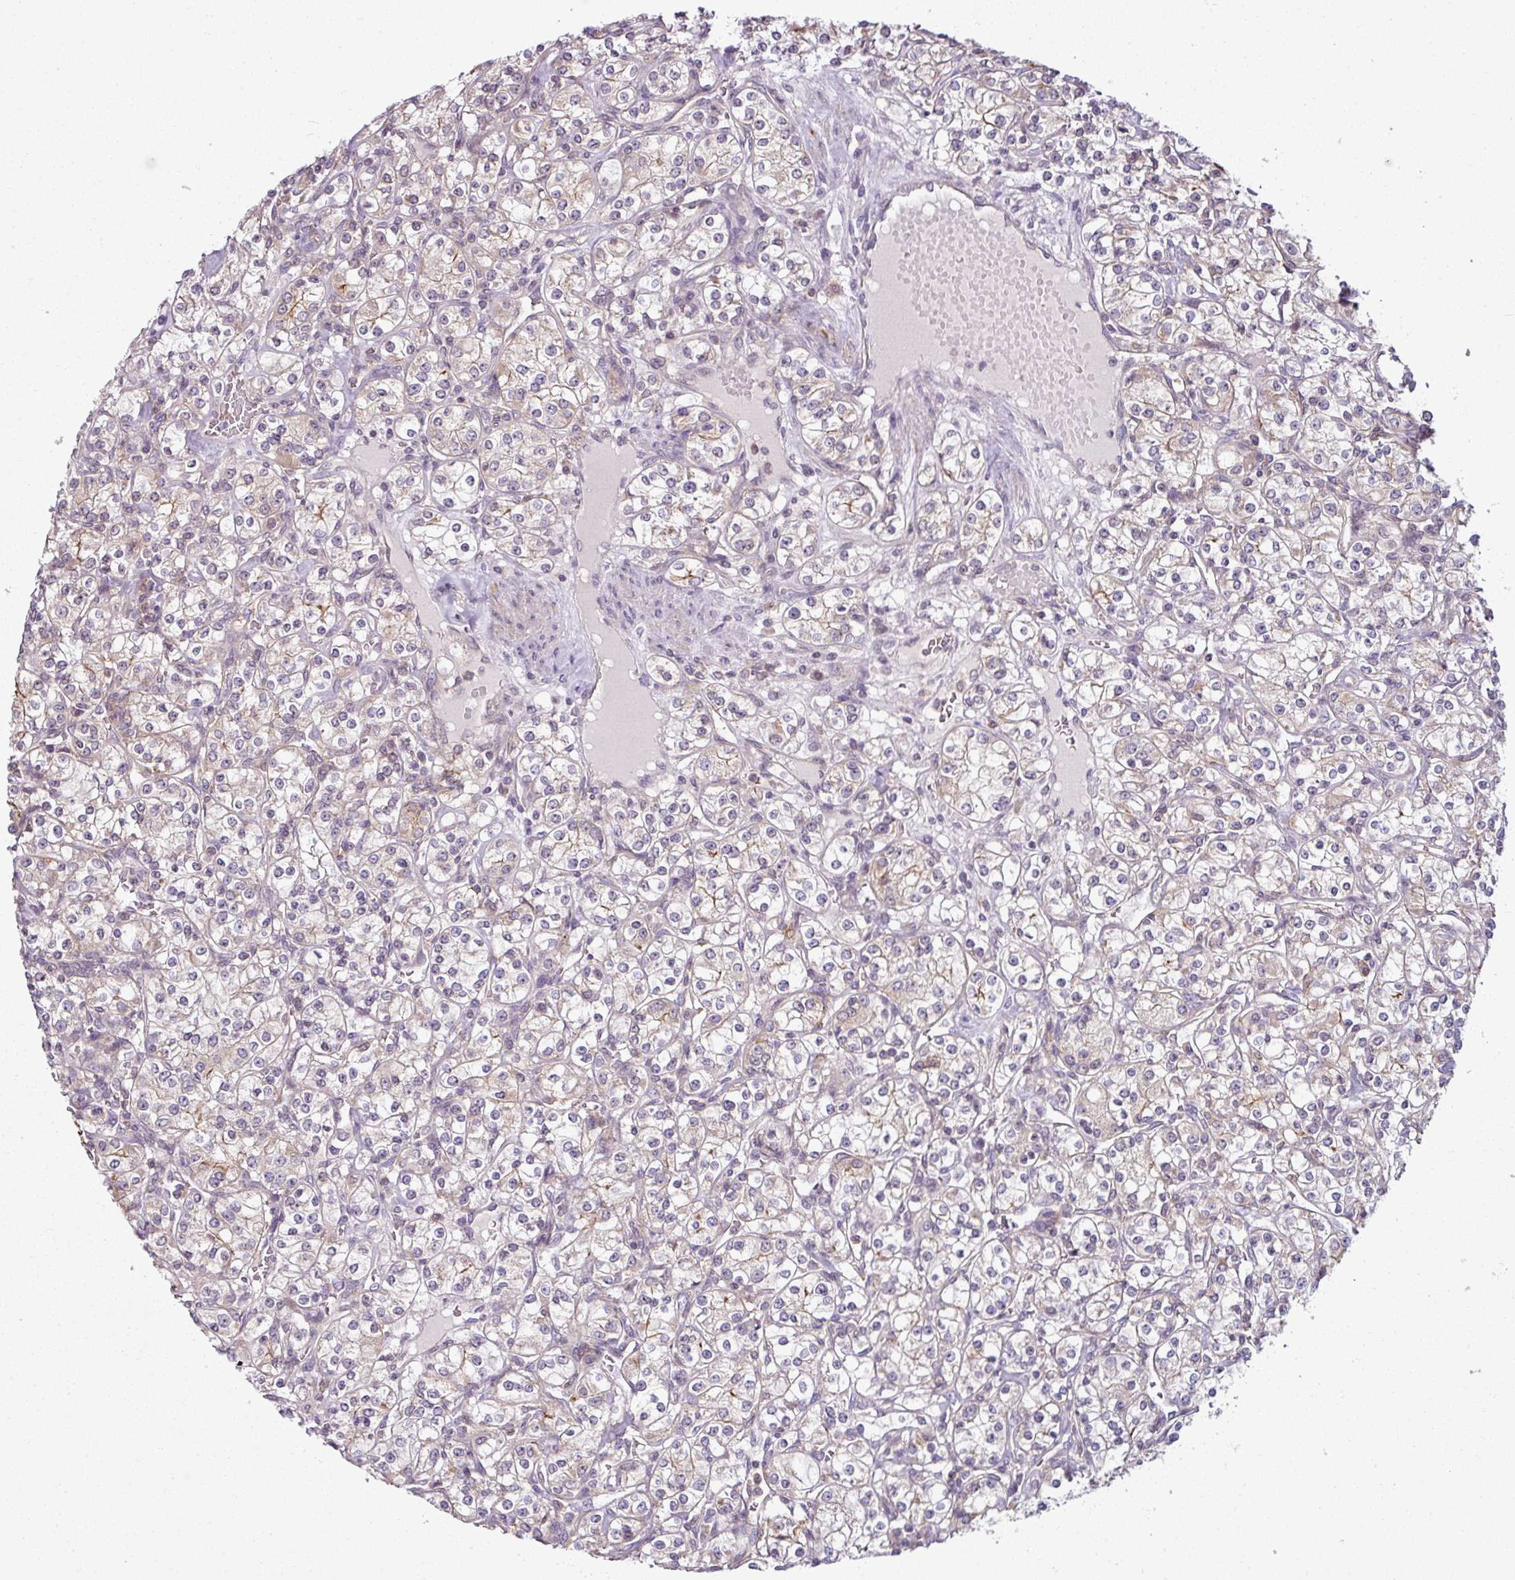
{"staining": {"intensity": "negative", "quantity": "none", "location": "none"}, "tissue": "renal cancer", "cell_type": "Tumor cells", "image_type": "cancer", "snomed": [{"axis": "morphology", "description": "Adenocarcinoma, NOS"}, {"axis": "topography", "description": "Kidney"}], "caption": "Human renal adenocarcinoma stained for a protein using immunohistochemistry (IHC) displays no staining in tumor cells.", "gene": "DERPC", "patient": {"sex": "male", "age": 77}}